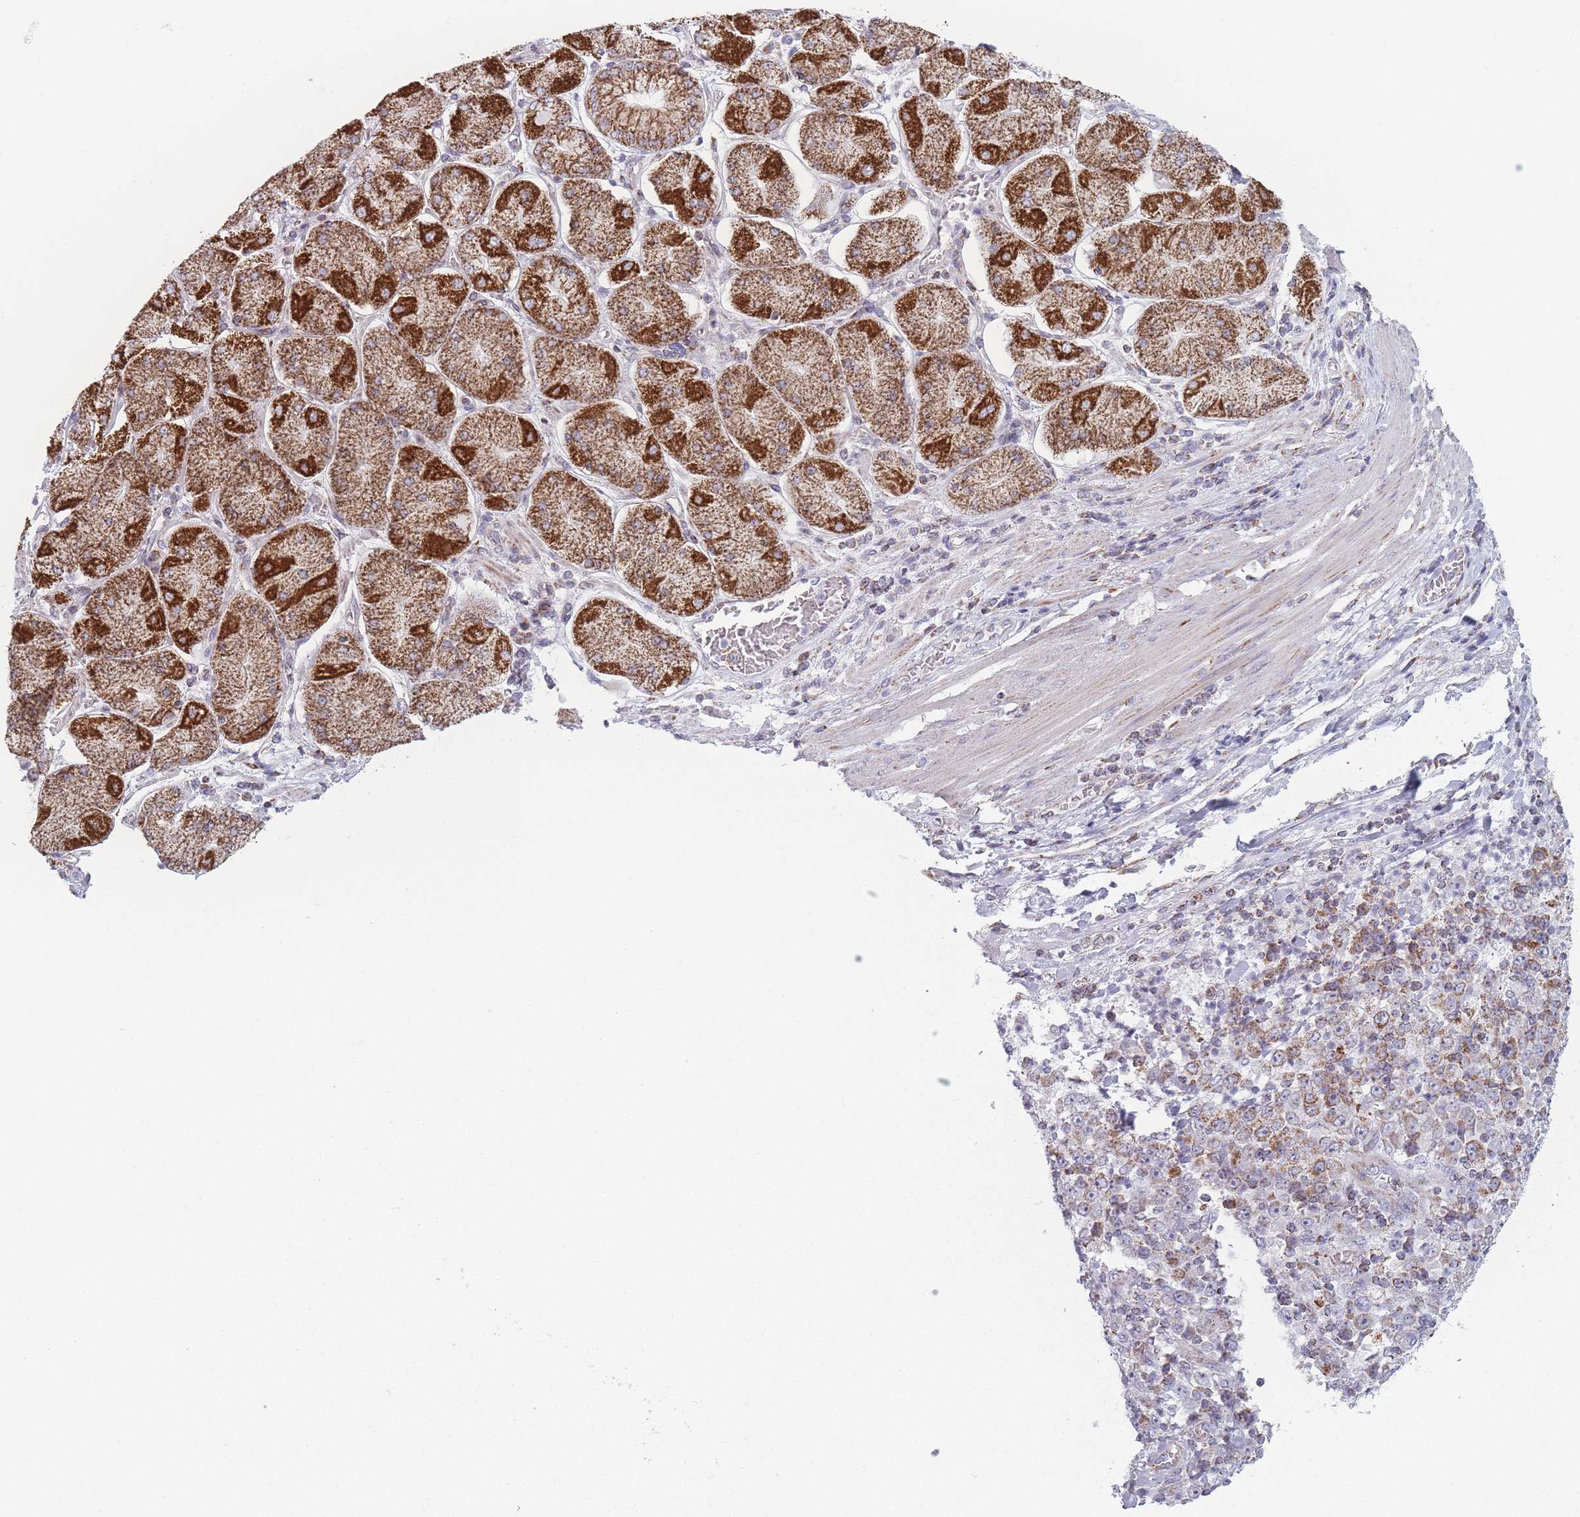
{"staining": {"intensity": "moderate", "quantity": "25%-75%", "location": "cytoplasmic/membranous"}, "tissue": "stomach cancer", "cell_type": "Tumor cells", "image_type": "cancer", "snomed": [{"axis": "morphology", "description": "Normal tissue, NOS"}, {"axis": "morphology", "description": "Adenocarcinoma, NOS"}, {"axis": "topography", "description": "Stomach, upper"}, {"axis": "topography", "description": "Stomach"}], "caption": "About 25%-75% of tumor cells in human adenocarcinoma (stomach) exhibit moderate cytoplasmic/membranous protein staining as visualized by brown immunohistochemical staining.", "gene": "DCHS1", "patient": {"sex": "male", "age": 59}}